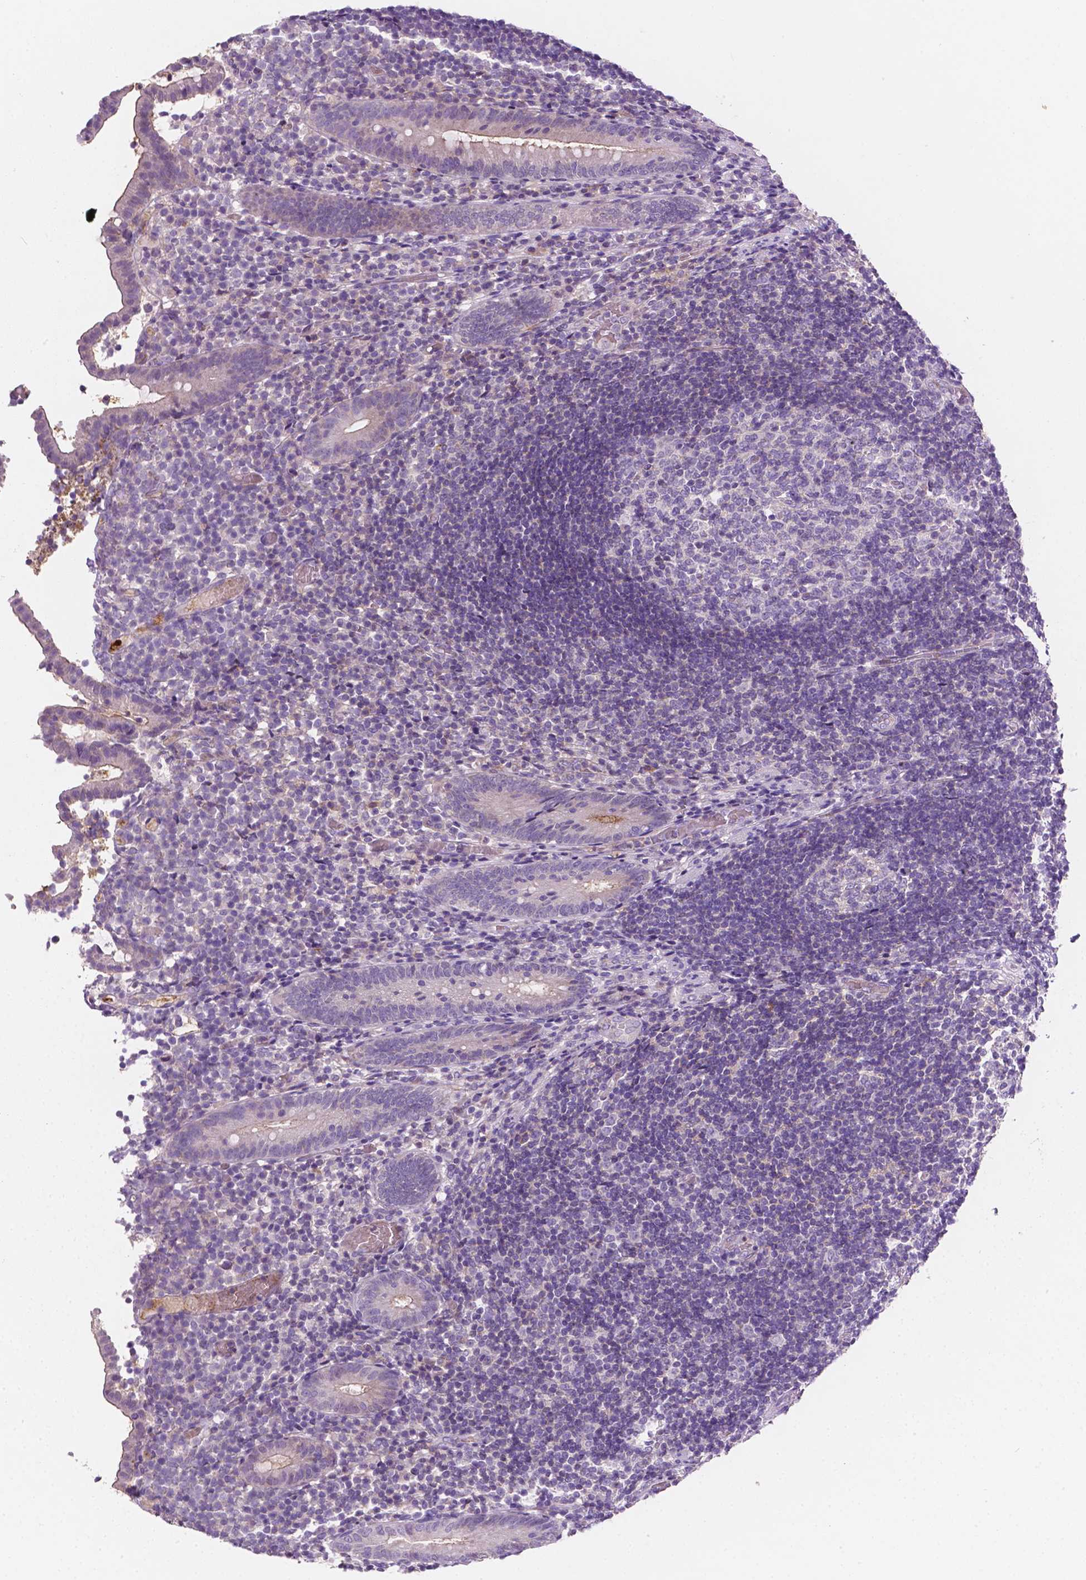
{"staining": {"intensity": "weak", "quantity": "<25%", "location": "cytoplasmic/membranous"}, "tissue": "appendix", "cell_type": "Glandular cells", "image_type": "normal", "snomed": [{"axis": "morphology", "description": "Normal tissue, NOS"}, {"axis": "topography", "description": "Appendix"}], "caption": "Micrograph shows no significant protein staining in glandular cells of unremarkable appendix. (DAB (3,3'-diaminobenzidine) immunohistochemistry (IHC), high magnification).", "gene": "EGFR", "patient": {"sex": "female", "age": 32}}